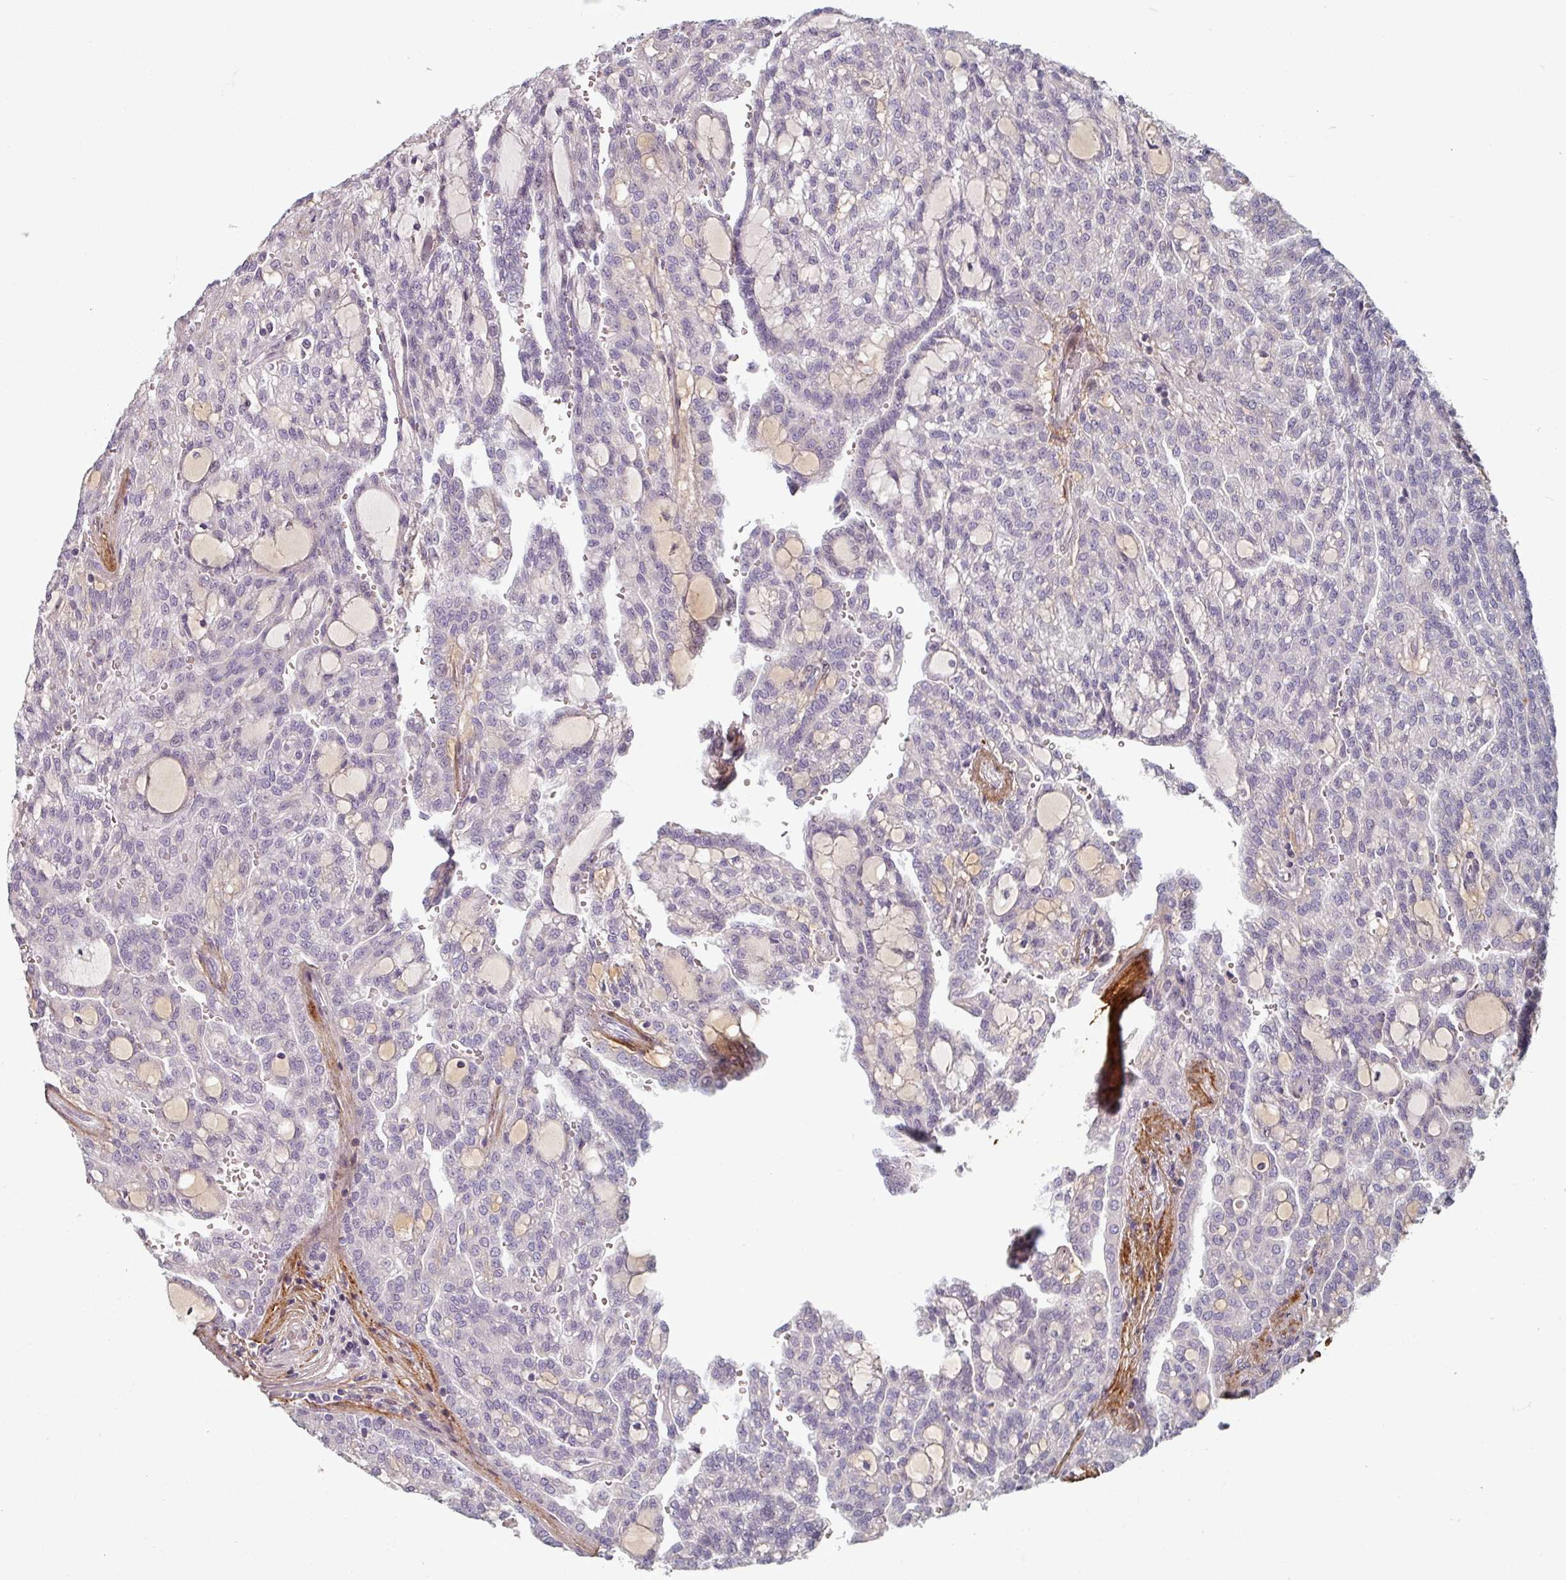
{"staining": {"intensity": "moderate", "quantity": "<25%", "location": "nuclear"}, "tissue": "renal cancer", "cell_type": "Tumor cells", "image_type": "cancer", "snomed": [{"axis": "morphology", "description": "Adenocarcinoma, NOS"}, {"axis": "topography", "description": "Kidney"}], "caption": "A photomicrograph showing moderate nuclear positivity in approximately <25% of tumor cells in renal cancer (adenocarcinoma), as visualized by brown immunohistochemical staining.", "gene": "CYB5RL", "patient": {"sex": "male", "age": 63}}